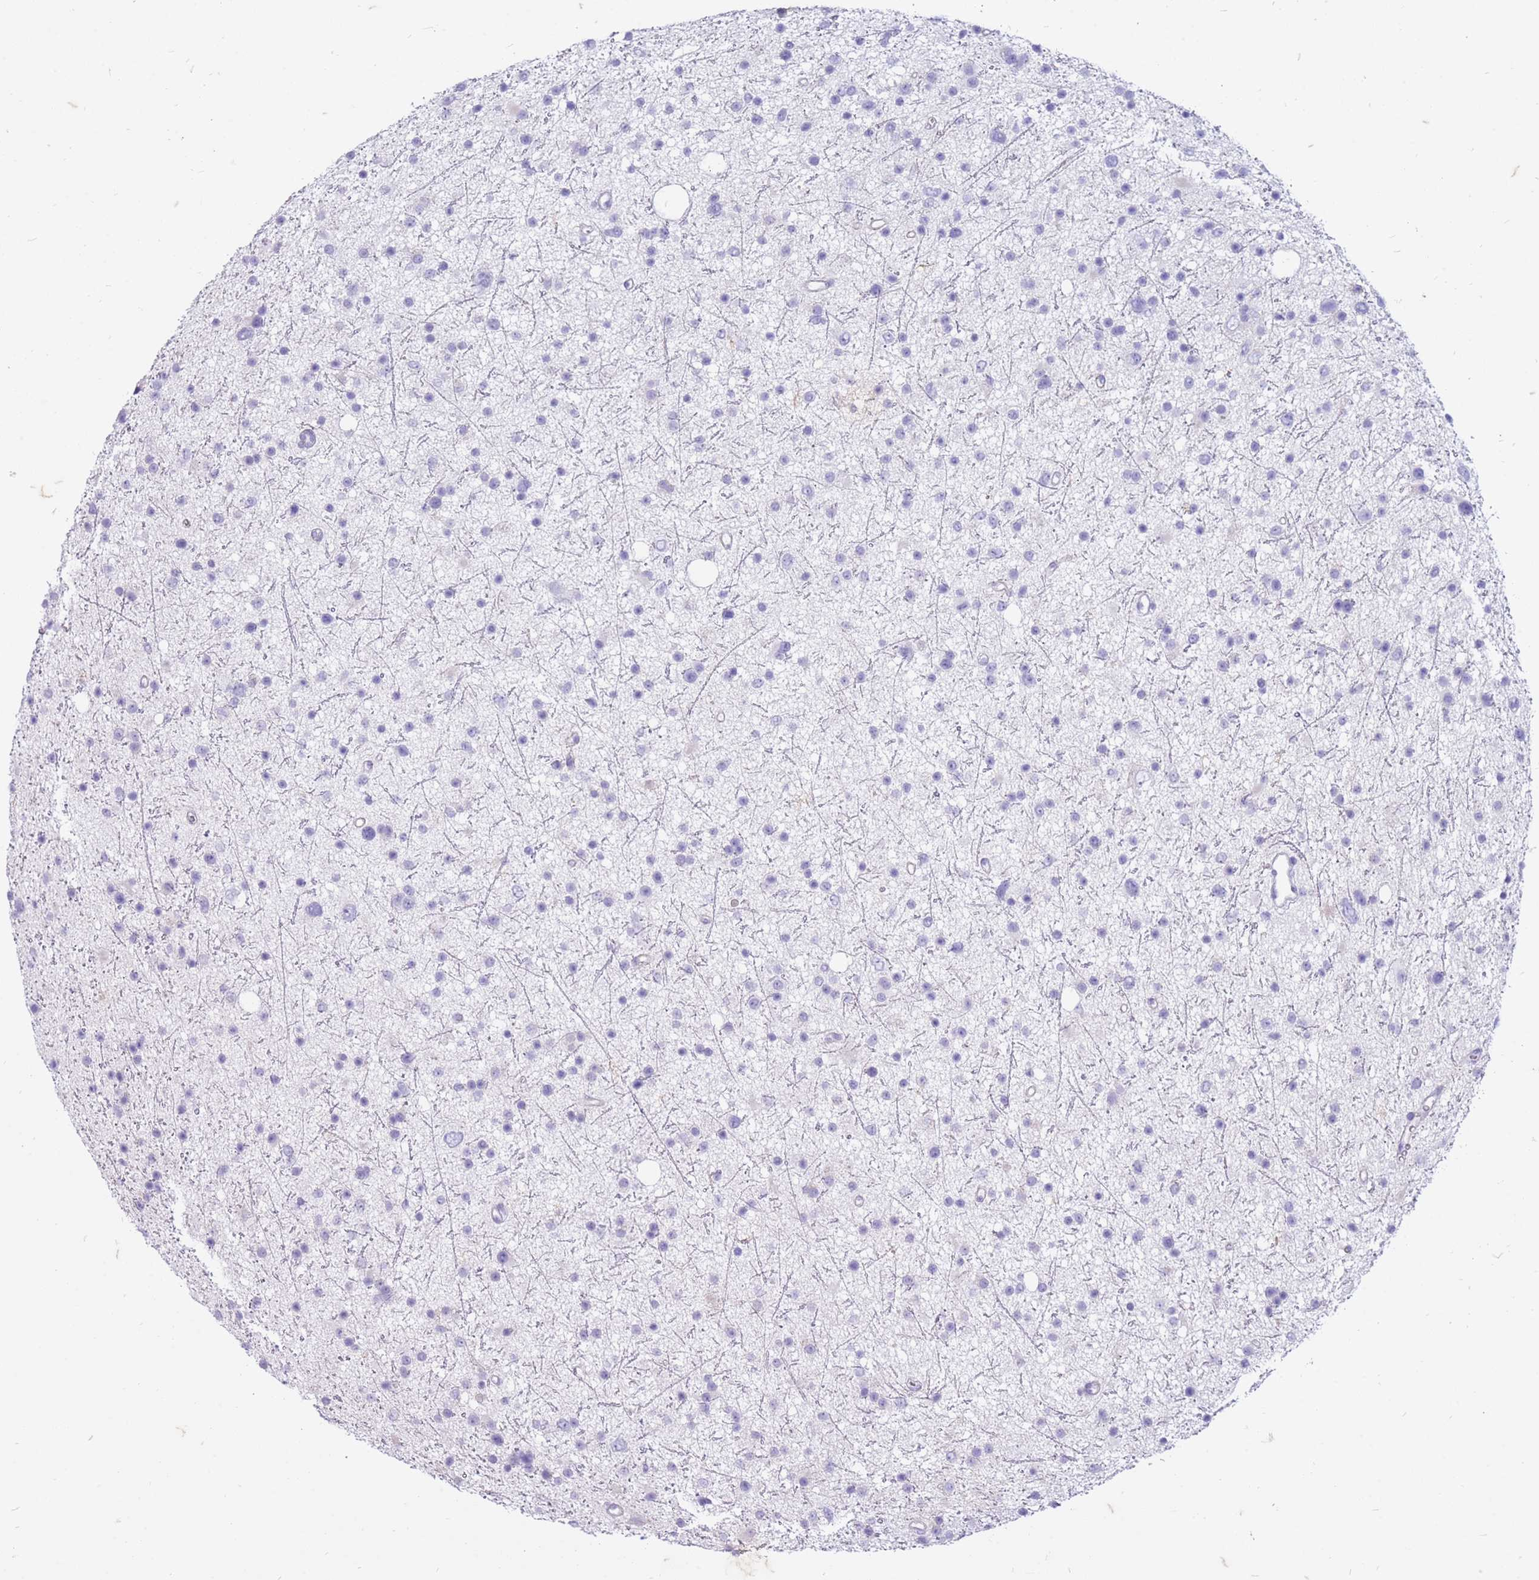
{"staining": {"intensity": "negative", "quantity": "none", "location": "none"}, "tissue": "glioma", "cell_type": "Tumor cells", "image_type": "cancer", "snomed": [{"axis": "morphology", "description": "Glioma, malignant, Low grade"}, {"axis": "topography", "description": "Cerebral cortex"}], "caption": "Immunohistochemistry (IHC) image of neoplastic tissue: human glioma stained with DAB exhibits no significant protein staining in tumor cells.", "gene": "ZFP37", "patient": {"sex": "female", "age": 39}}